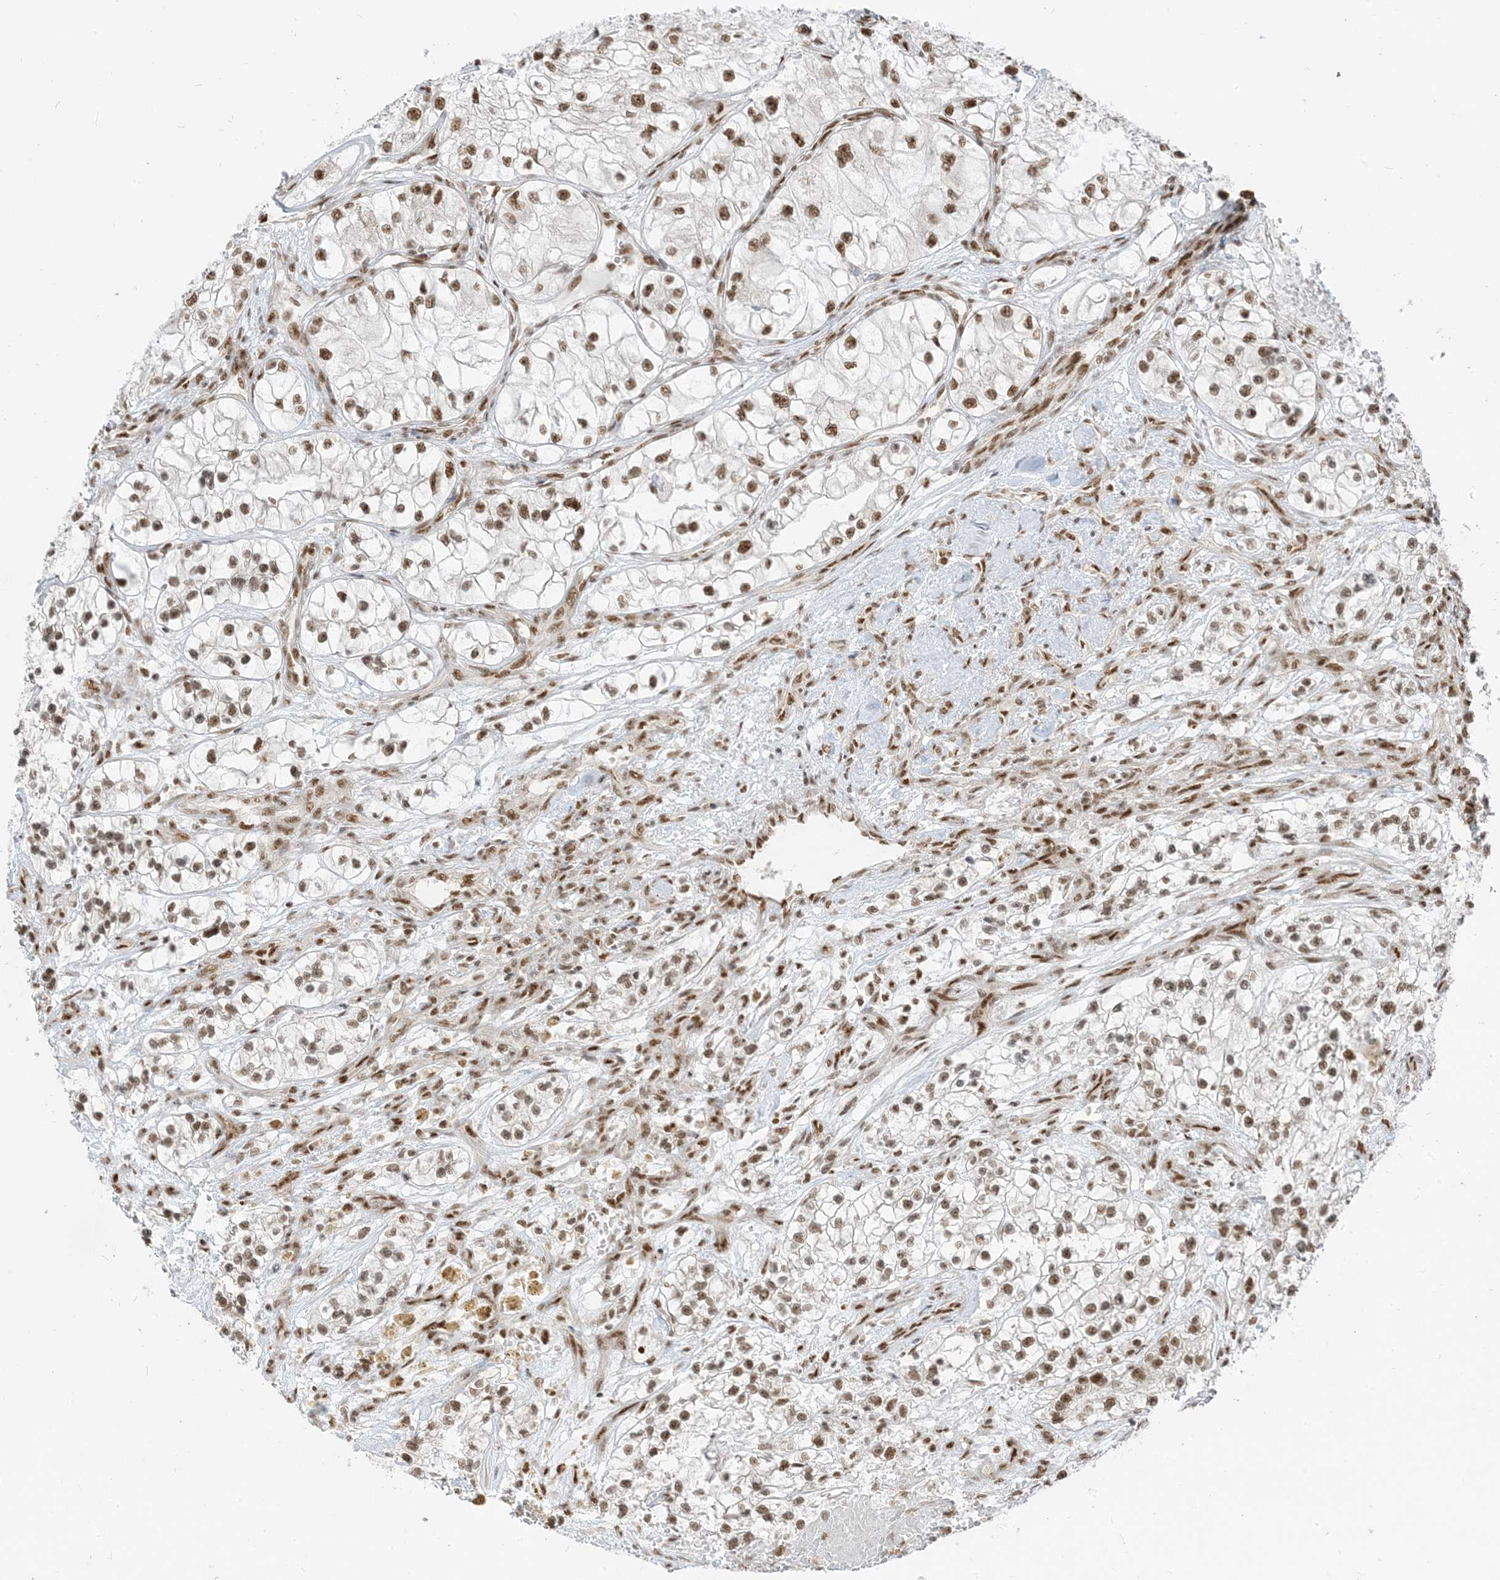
{"staining": {"intensity": "moderate", "quantity": ">75%", "location": "nuclear"}, "tissue": "renal cancer", "cell_type": "Tumor cells", "image_type": "cancer", "snomed": [{"axis": "morphology", "description": "Adenocarcinoma, NOS"}, {"axis": "topography", "description": "Kidney"}], "caption": "Immunohistochemical staining of human renal cancer demonstrates medium levels of moderate nuclear positivity in about >75% of tumor cells.", "gene": "ARGLU1", "patient": {"sex": "female", "age": 57}}